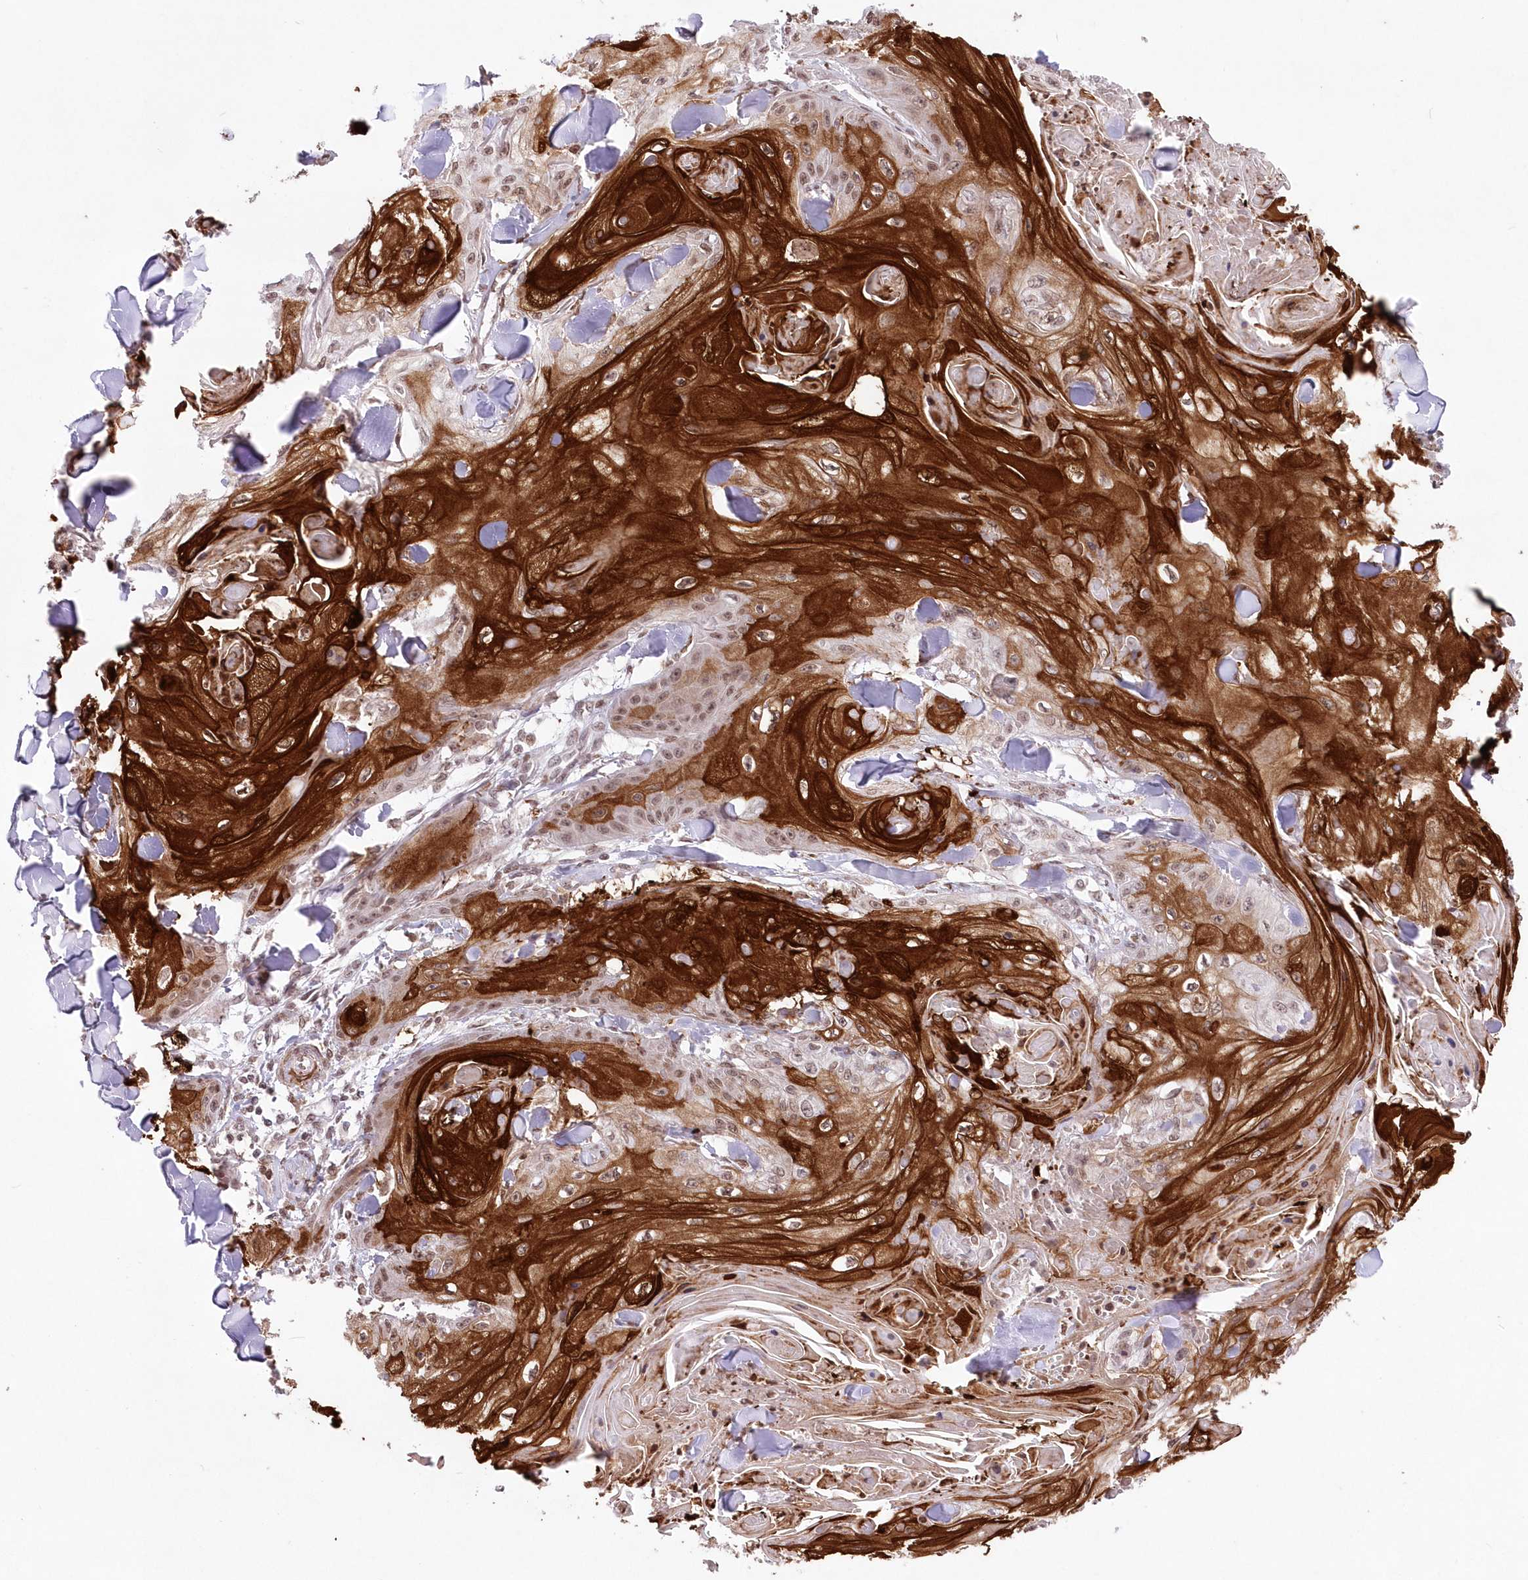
{"staining": {"intensity": "strong", "quantity": ">75%", "location": "cytoplasmic/membranous,nuclear"}, "tissue": "skin cancer", "cell_type": "Tumor cells", "image_type": "cancer", "snomed": [{"axis": "morphology", "description": "Squamous cell carcinoma, NOS"}, {"axis": "topography", "description": "Skin"}], "caption": "Skin squamous cell carcinoma stained for a protein reveals strong cytoplasmic/membranous and nuclear positivity in tumor cells. (Stains: DAB in brown, nuclei in blue, Microscopy: brightfield microscopy at high magnification).", "gene": "RBM27", "patient": {"sex": "male", "age": 74}}